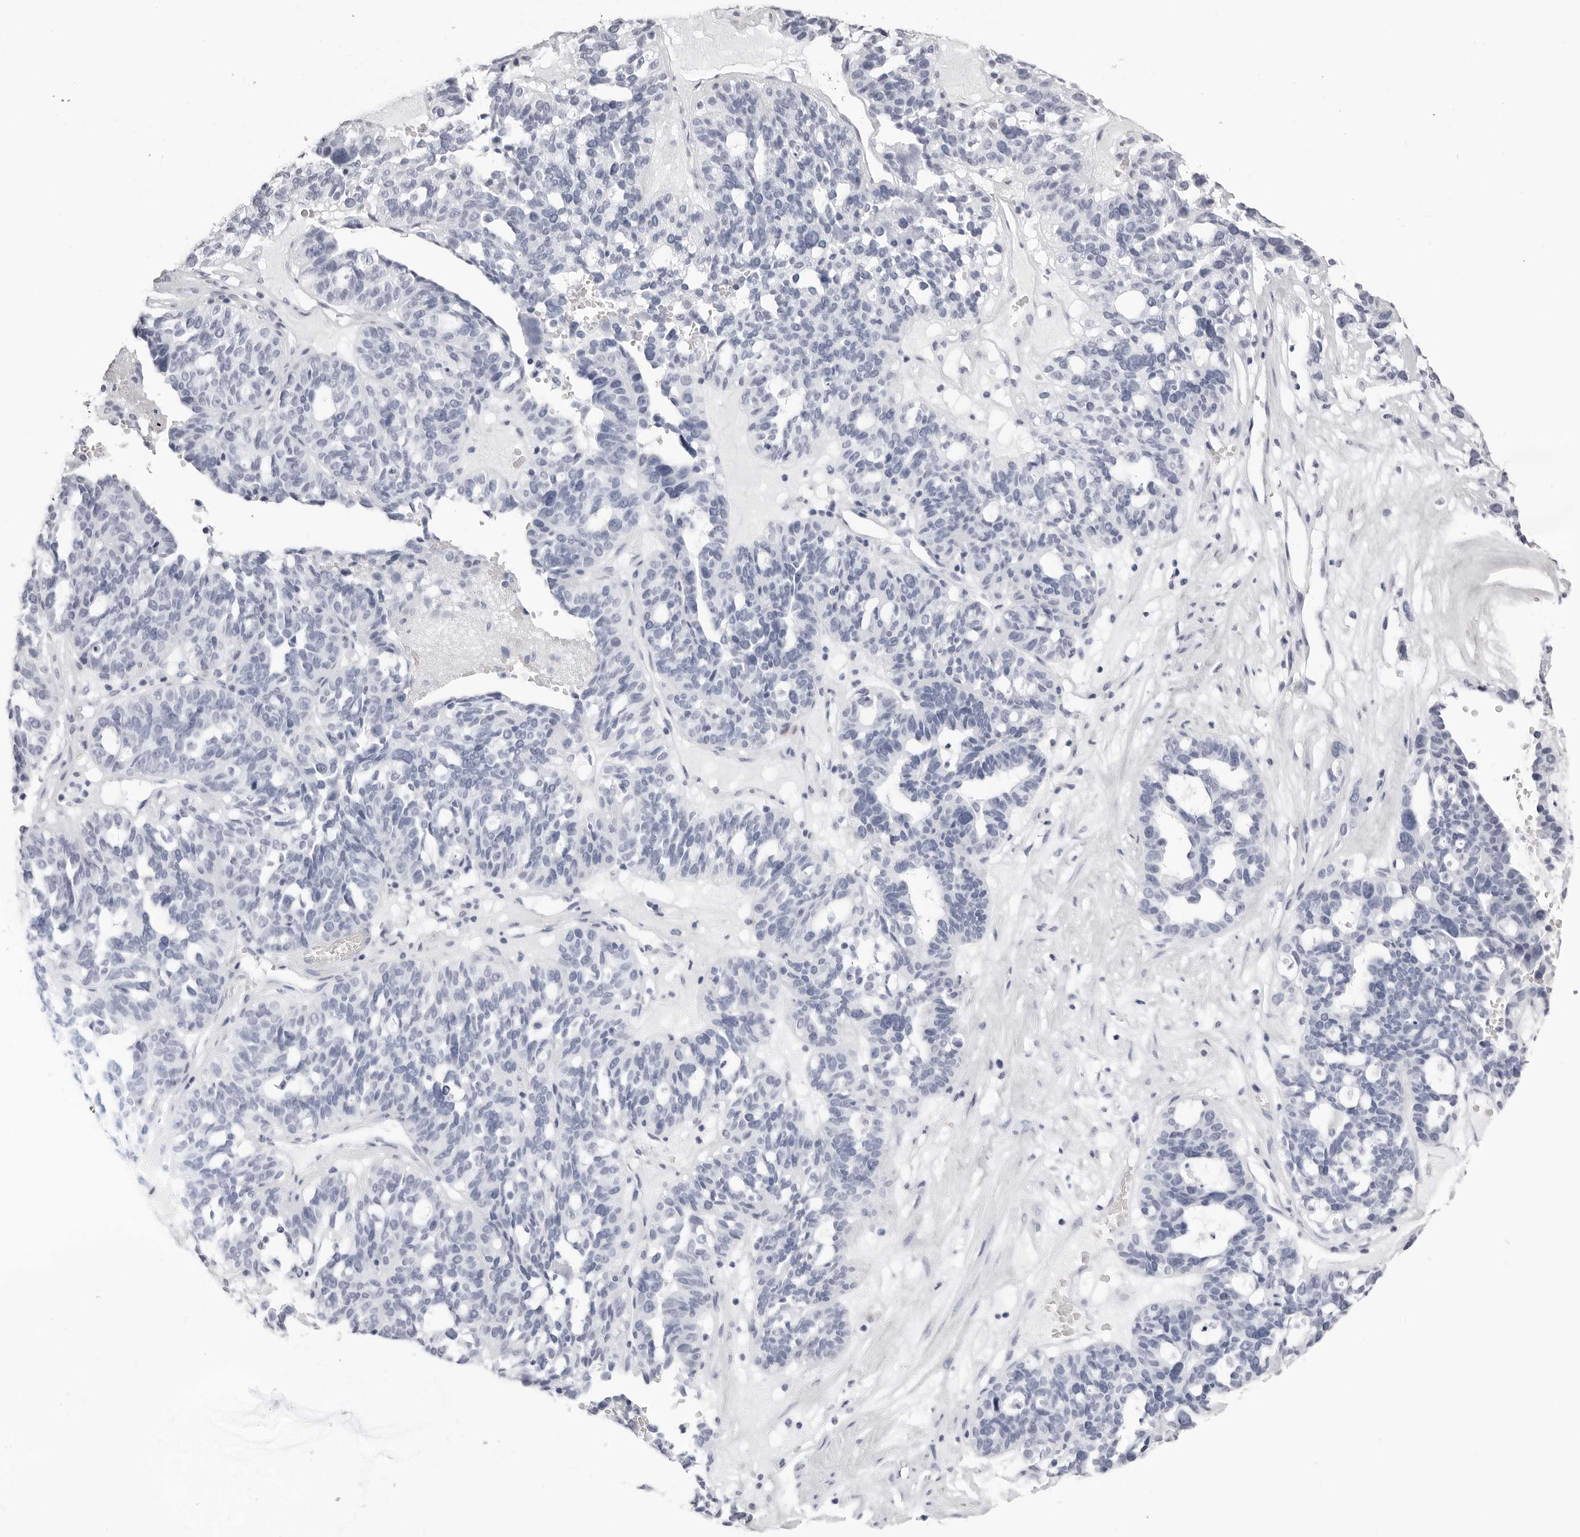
{"staining": {"intensity": "negative", "quantity": "none", "location": "none"}, "tissue": "ovarian cancer", "cell_type": "Tumor cells", "image_type": "cancer", "snomed": [{"axis": "morphology", "description": "Cystadenocarcinoma, serous, NOS"}, {"axis": "topography", "description": "Ovary"}], "caption": "Immunohistochemistry photomicrograph of neoplastic tissue: human ovarian cancer (serous cystadenocarcinoma) stained with DAB (3,3'-diaminobenzidine) reveals no significant protein staining in tumor cells.", "gene": "RHO", "patient": {"sex": "female", "age": 59}}